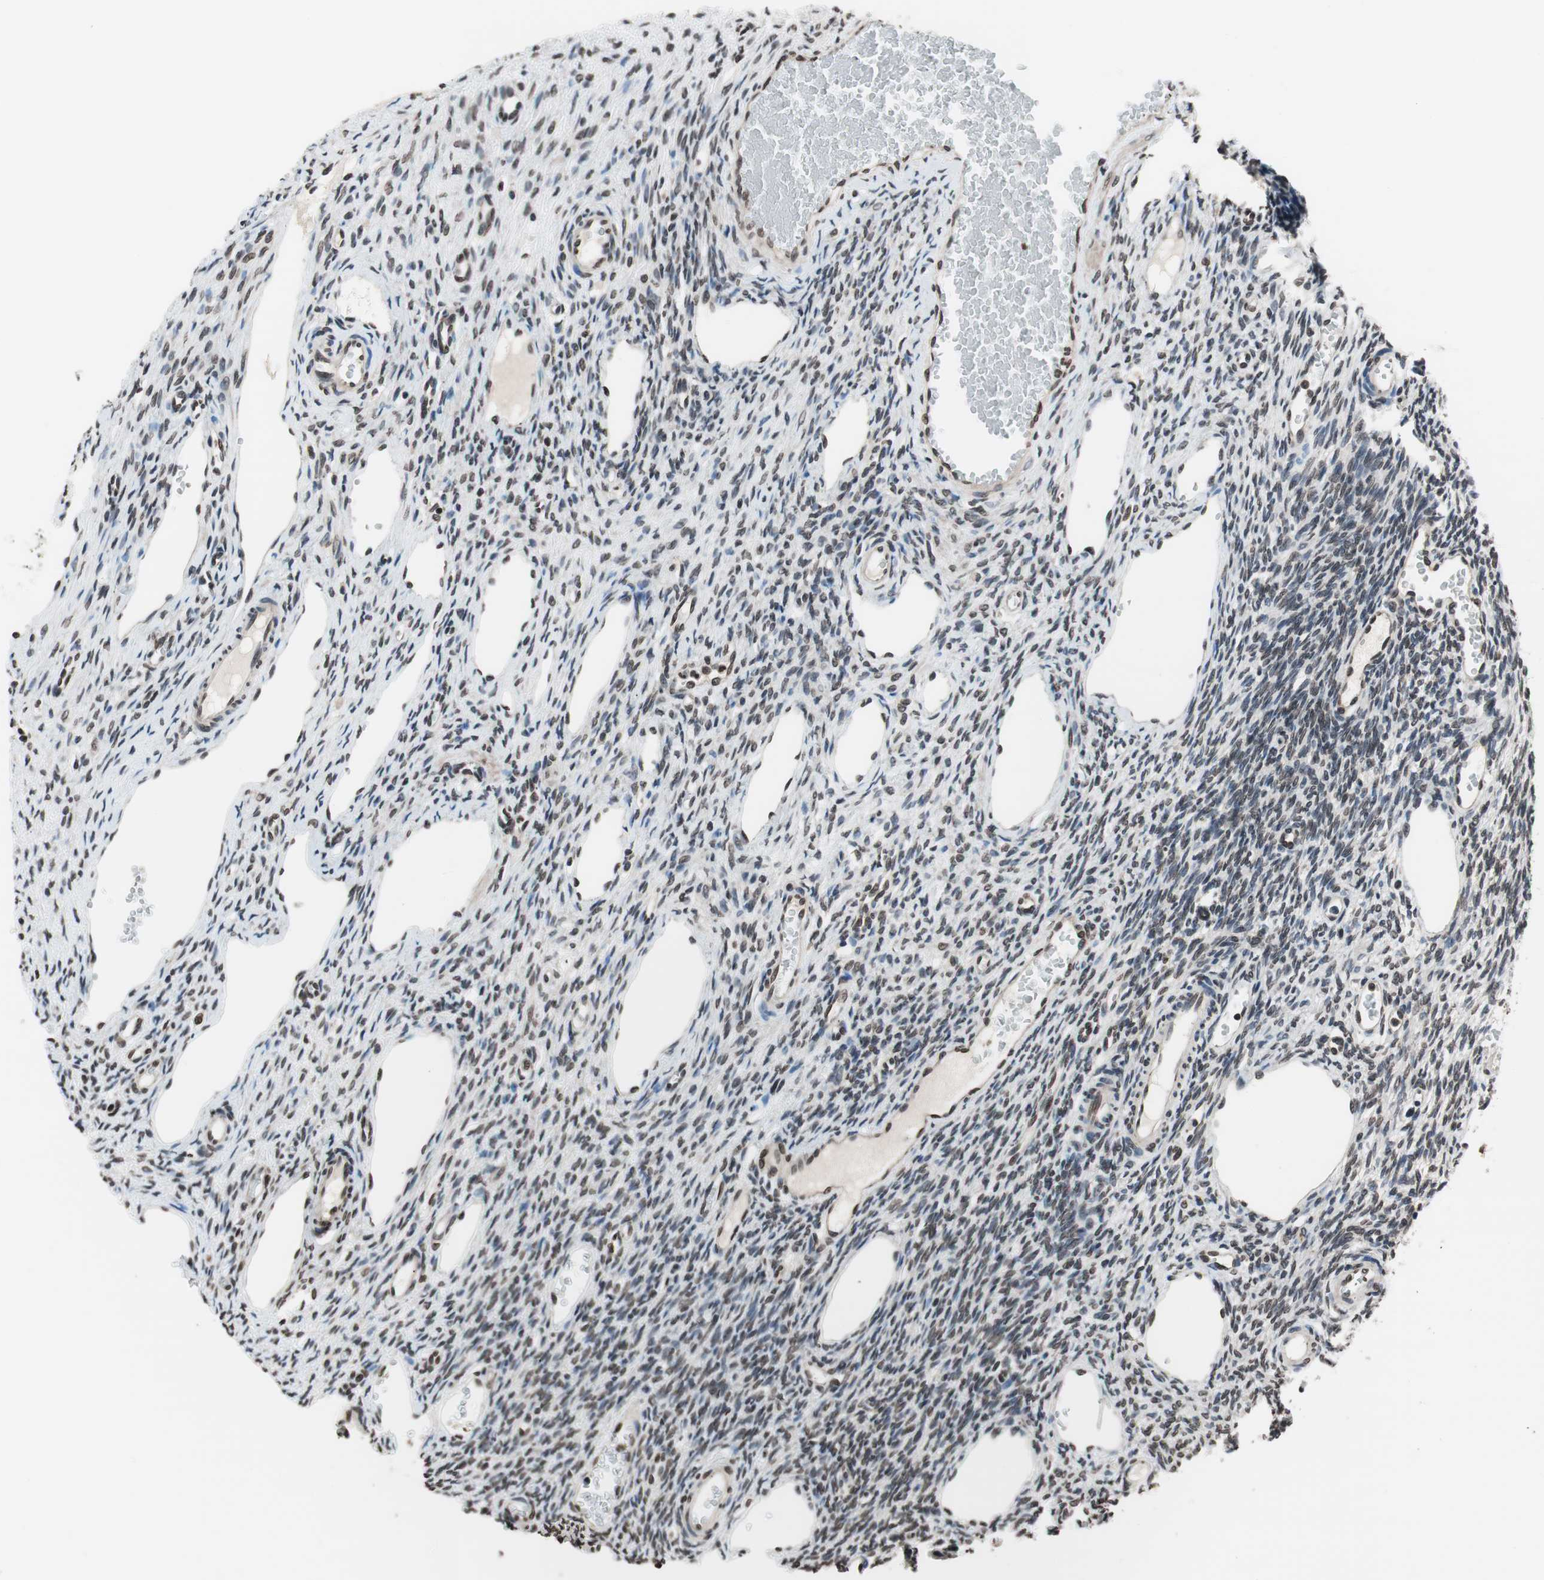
{"staining": {"intensity": "weak", "quantity": "25%-75%", "location": "nuclear"}, "tissue": "ovary", "cell_type": "Ovarian stroma cells", "image_type": "normal", "snomed": [{"axis": "morphology", "description": "Normal tissue, NOS"}, {"axis": "topography", "description": "Ovary"}], "caption": "Immunohistochemical staining of benign ovary demonstrates low levels of weak nuclear staining in about 25%-75% of ovarian stroma cells. Immunohistochemistry stains the protein in brown and the nuclei are stained blue.", "gene": "RFC1", "patient": {"sex": "female", "age": 33}}